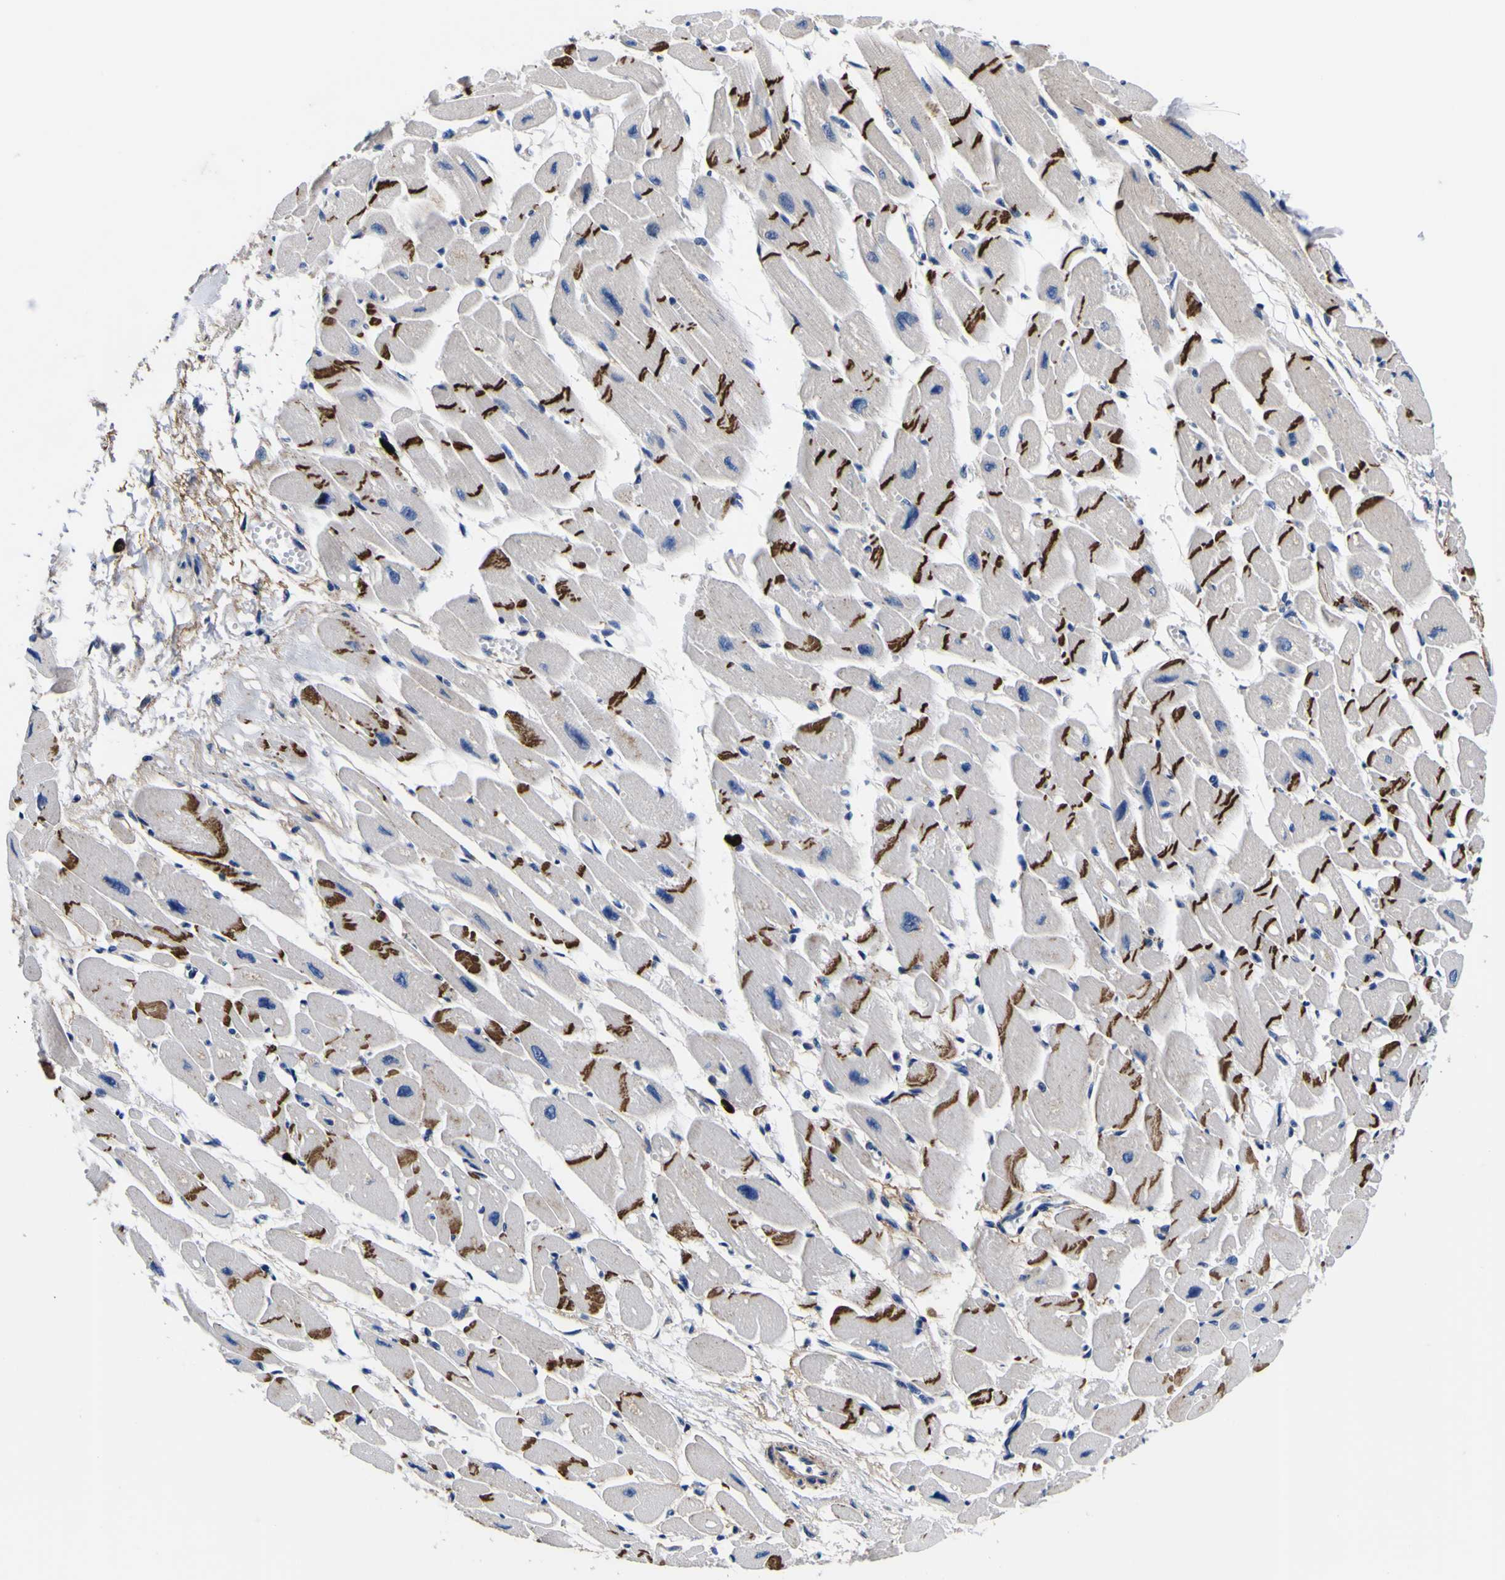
{"staining": {"intensity": "strong", "quantity": ">75%", "location": "cytoplasmic/membranous"}, "tissue": "heart muscle", "cell_type": "Cardiomyocytes", "image_type": "normal", "snomed": [{"axis": "morphology", "description": "Normal tissue, NOS"}, {"axis": "topography", "description": "Heart"}], "caption": "Protein analysis of benign heart muscle exhibits strong cytoplasmic/membranous staining in about >75% of cardiomyocytes. The protein of interest is shown in brown color, while the nuclei are stained blue.", "gene": "SCD", "patient": {"sex": "female", "age": 54}}